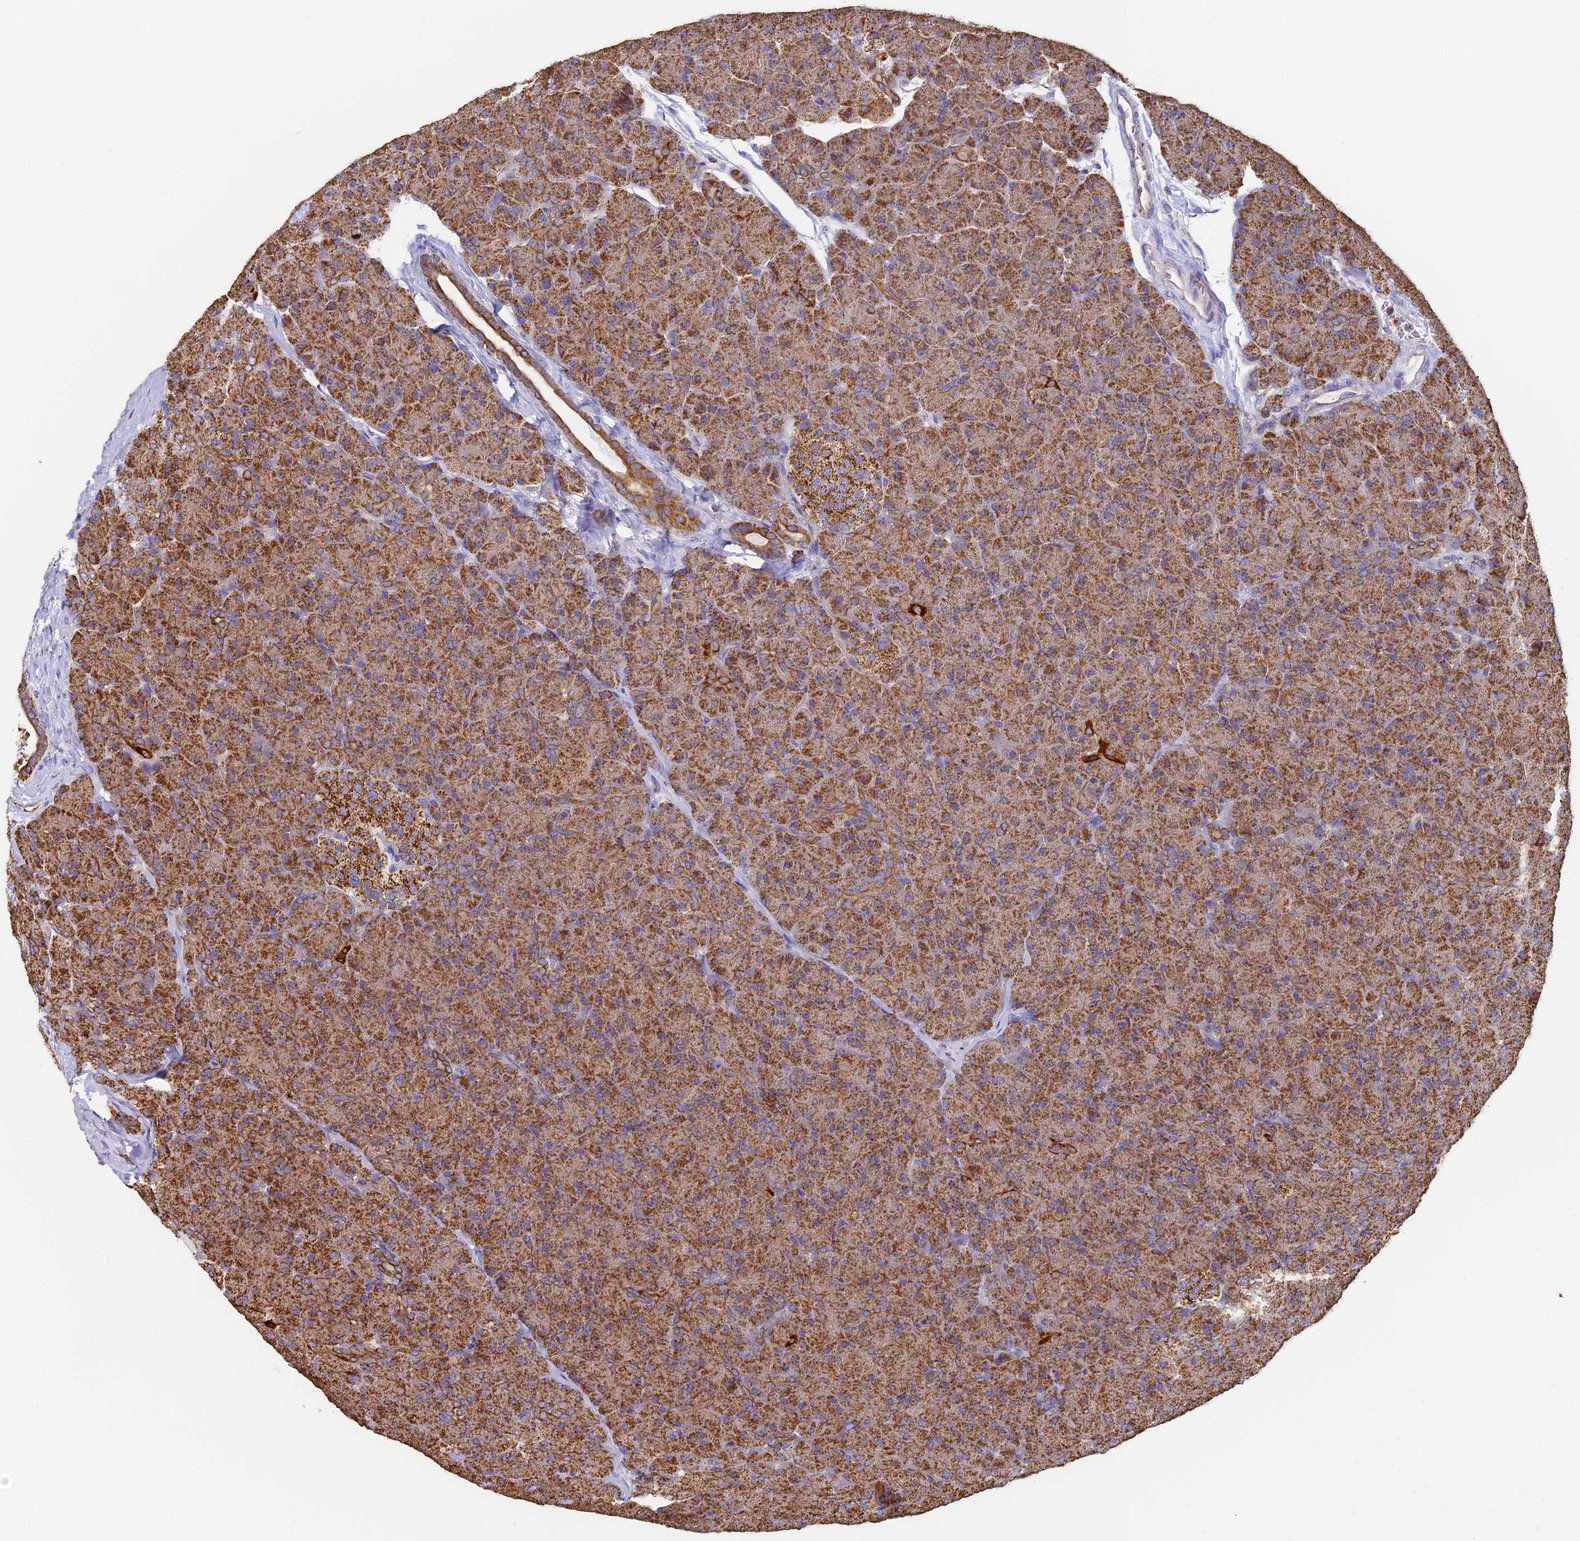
{"staining": {"intensity": "strong", "quantity": ">75%", "location": "cytoplasmic/membranous"}, "tissue": "pancreas", "cell_type": "Exocrine glandular cells", "image_type": "normal", "snomed": [{"axis": "morphology", "description": "Normal tissue, NOS"}, {"axis": "topography", "description": "Pancreas"}], "caption": "Pancreas stained with DAB (3,3'-diaminobenzidine) immunohistochemistry (IHC) displays high levels of strong cytoplasmic/membranous expression in approximately >75% of exocrine glandular cells.", "gene": "COX6C", "patient": {"sex": "male", "age": 36}}